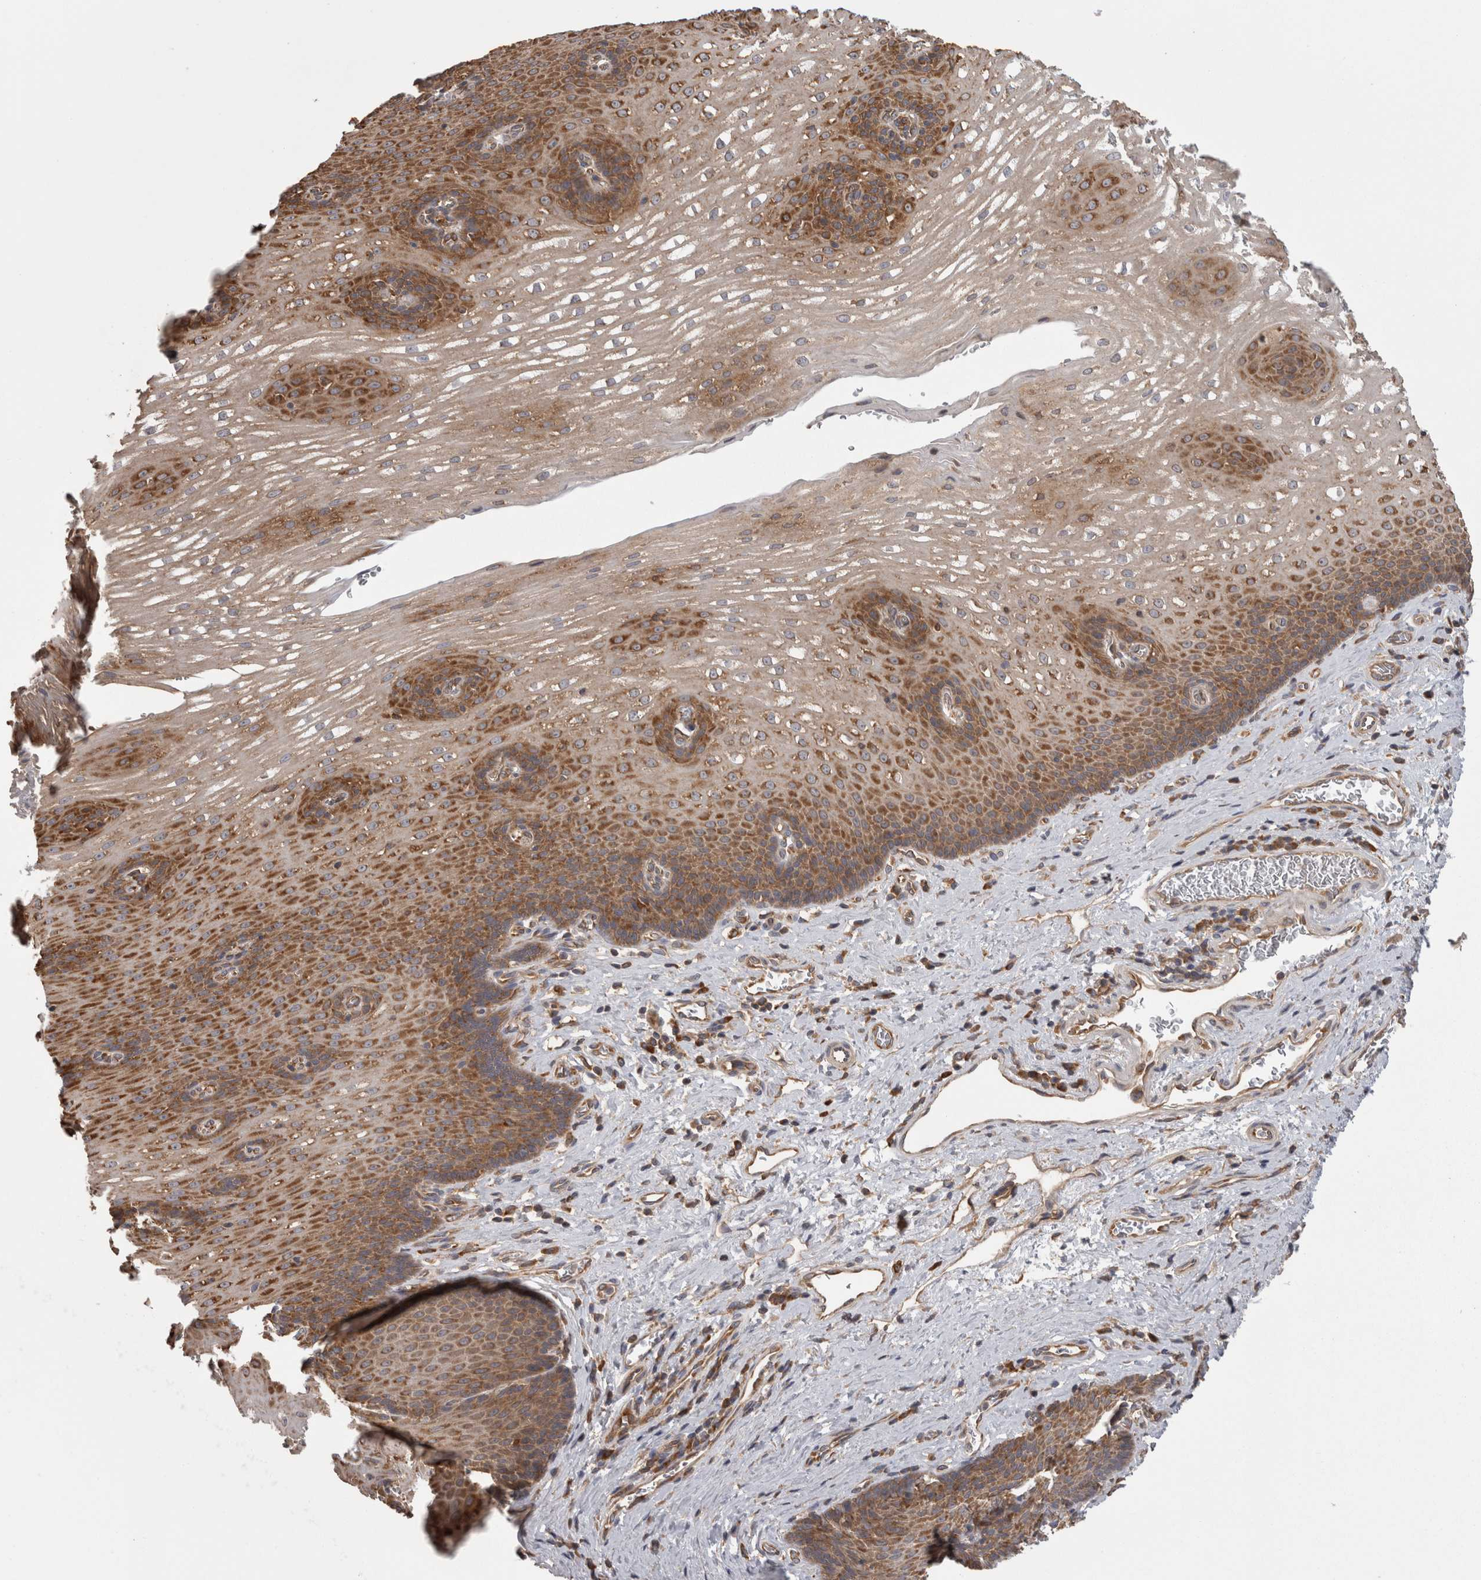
{"staining": {"intensity": "strong", "quantity": ">75%", "location": "cytoplasmic/membranous"}, "tissue": "esophagus", "cell_type": "Squamous epithelial cells", "image_type": "normal", "snomed": [{"axis": "morphology", "description": "Normal tissue, NOS"}, {"axis": "topography", "description": "Esophagus"}], "caption": "IHC (DAB (3,3'-diaminobenzidine)) staining of benign human esophagus reveals strong cytoplasmic/membranous protein positivity in approximately >75% of squamous epithelial cells. The staining was performed using DAB (3,3'-diaminobenzidine) to visualize the protein expression in brown, while the nuclei were stained in blue with hematoxylin (Magnification: 20x).", "gene": "SMCR8", "patient": {"sex": "male", "age": 48}}